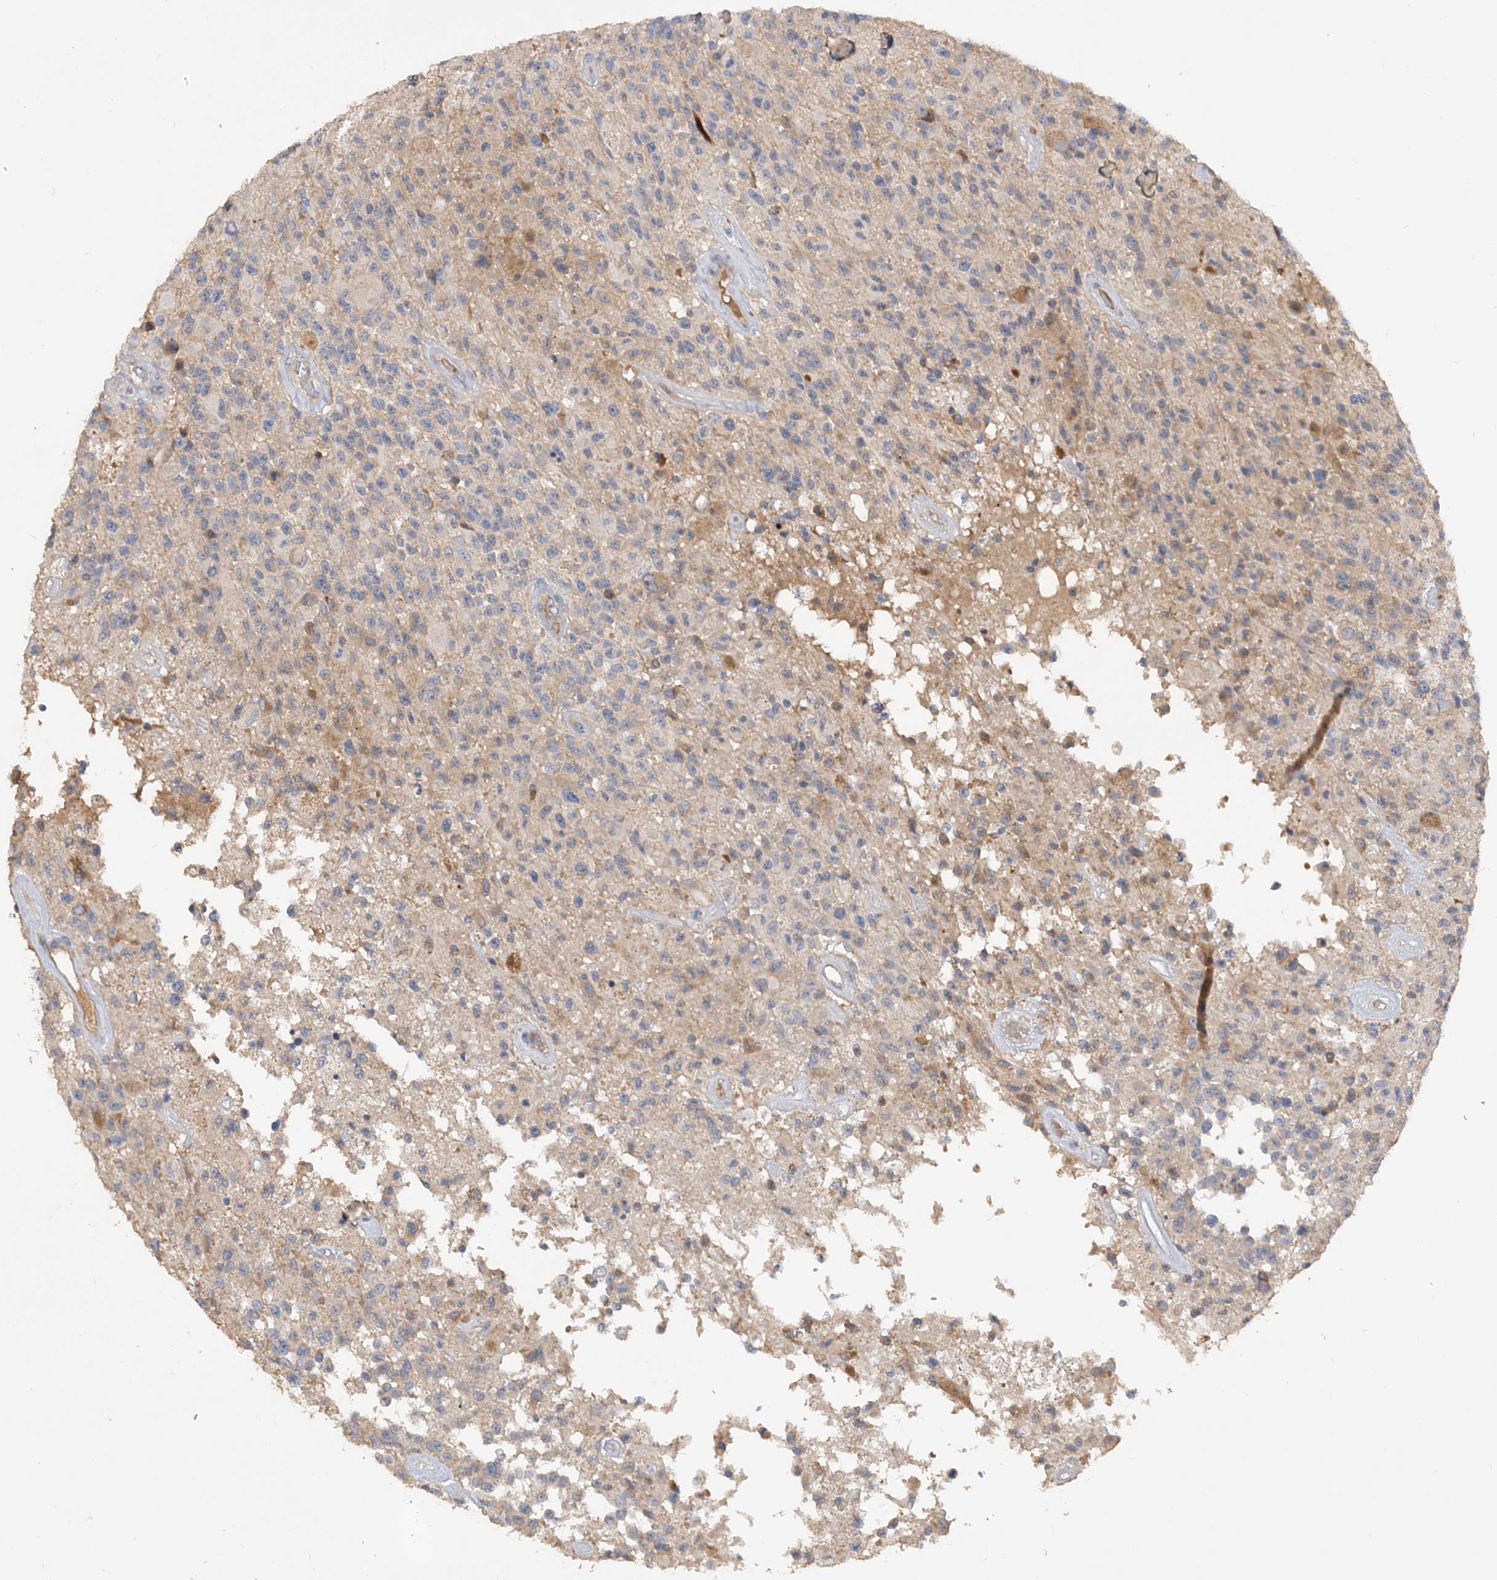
{"staining": {"intensity": "negative", "quantity": "none", "location": "none"}, "tissue": "glioma", "cell_type": "Tumor cells", "image_type": "cancer", "snomed": [{"axis": "morphology", "description": "Glioma, malignant, High grade"}, {"axis": "morphology", "description": "Glioblastoma, NOS"}, {"axis": "topography", "description": "Brain"}], "caption": "This photomicrograph is of glioma stained with immunohistochemistry (IHC) to label a protein in brown with the nuclei are counter-stained blue. There is no staining in tumor cells. The staining is performed using DAB (3,3'-diaminobenzidine) brown chromogen with nuclei counter-stained in using hematoxylin.", "gene": "GRINA", "patient": {"sex": "male", "age": 60}}